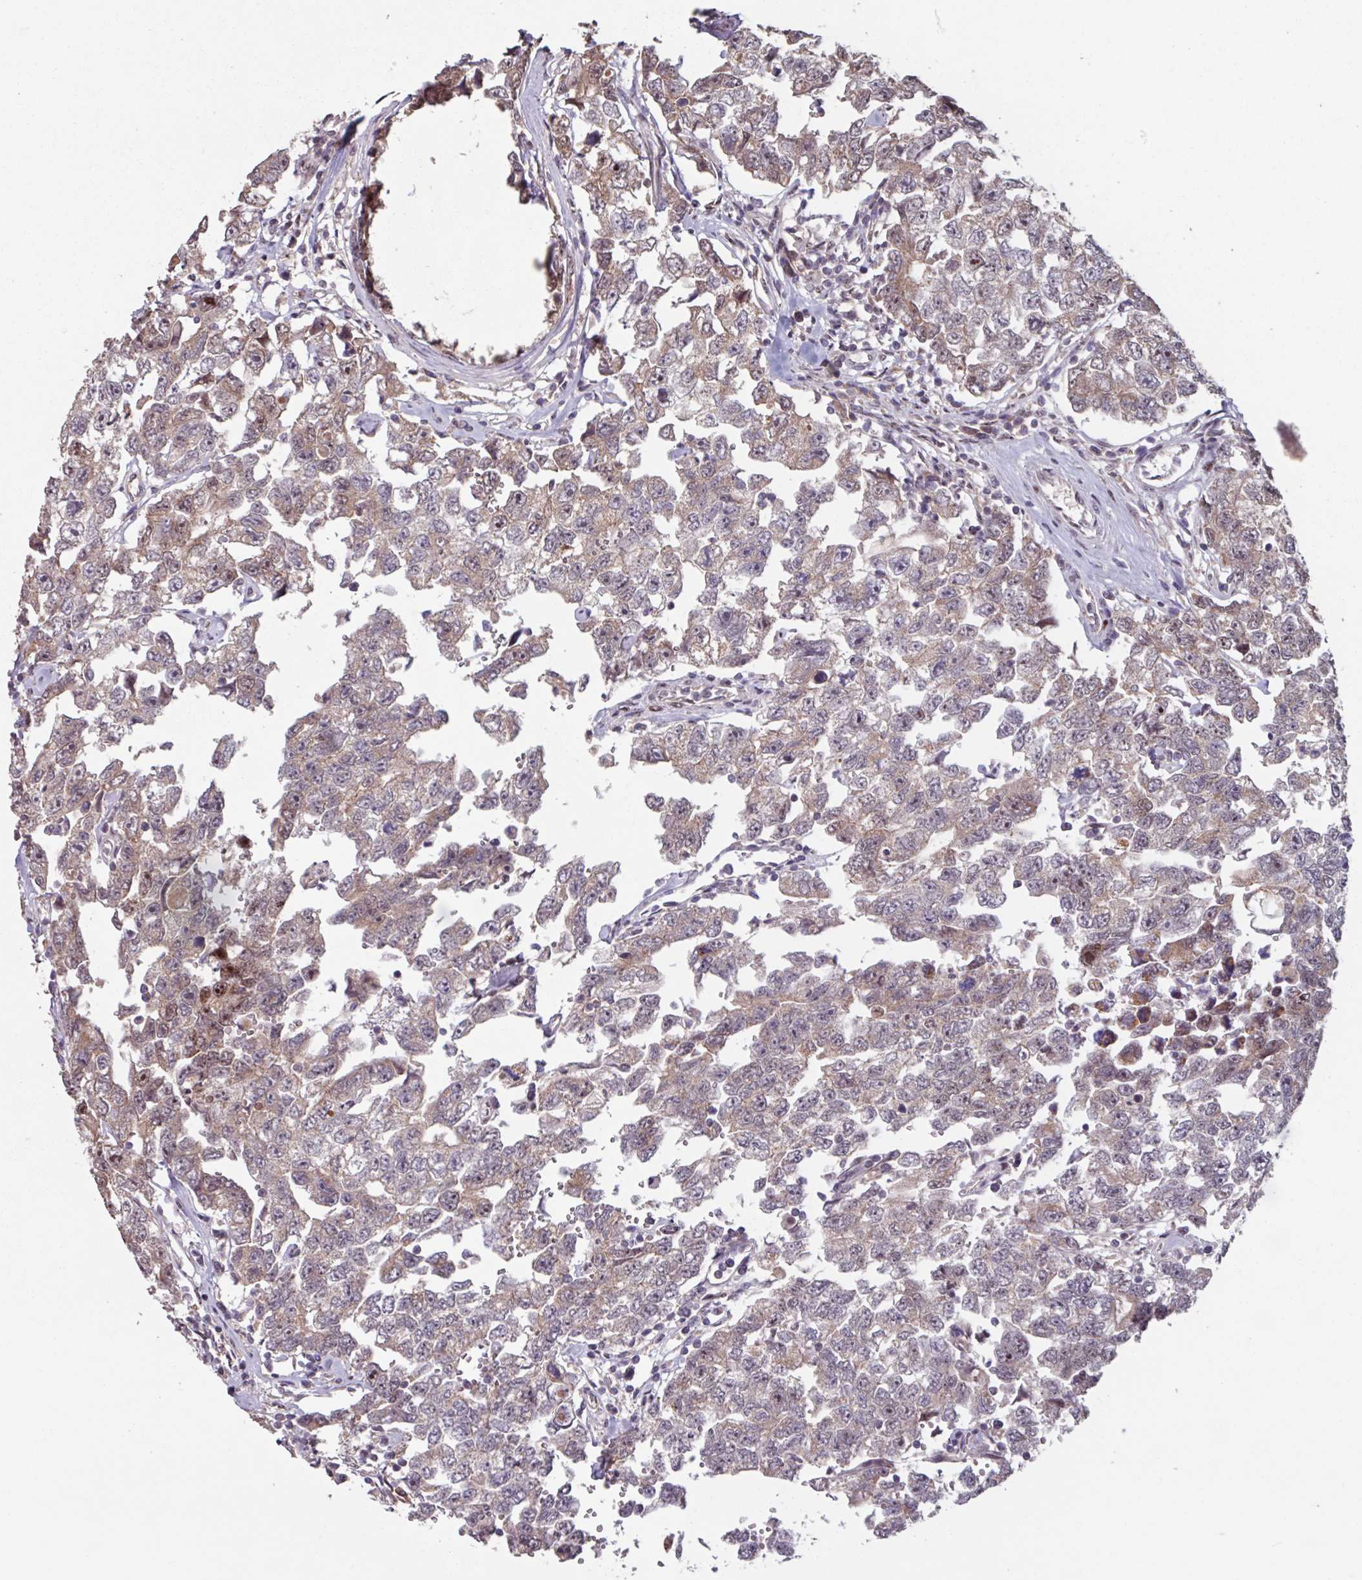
{"staining": {"intensity": "moderate", "quantity": "<25%", "location": "nuclear"}, "tissue": "testis cancer", "cell_type": "Tumor cells", "image_type": "cancer", "snomed": [{"axis": "morphology", "description": "Carcinoma, Embryonal, NOS"}, {"axis": "topography", "description": "Testis"}], "caption": "An image showing moderate nuclear staining in about <25% of tumor cells in embryonal carcinoma (testis), as visualized by brown immunohistochemical staining.", "gene": "TMEM88", "patient": {"sex": "male", "age": 22}}